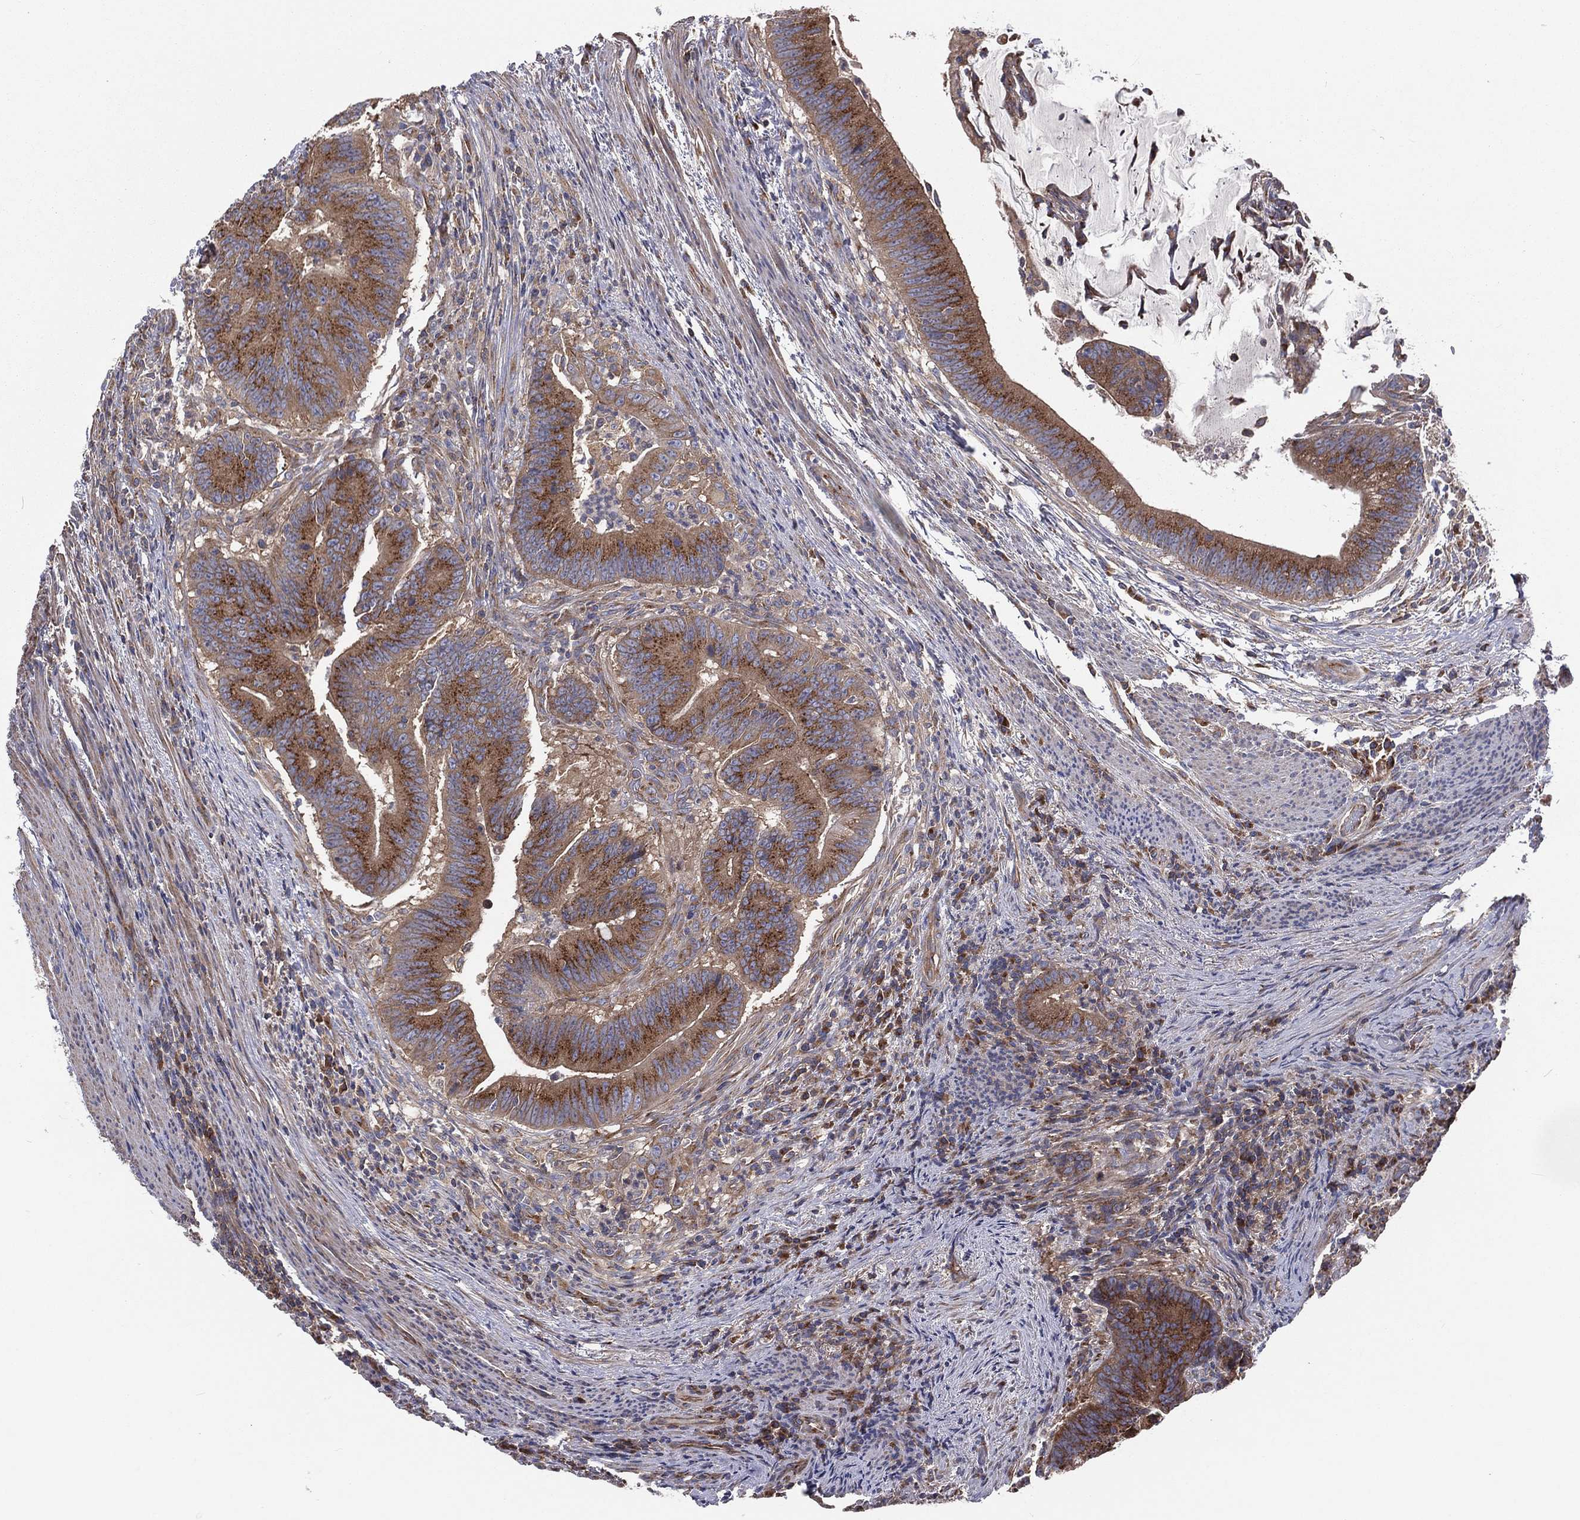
{"staining": {"intensity": "strong", "quantity": "25%-75%", "location": "cytoplasmic/membranous"}, "tissue": "colorectal cancer", "cell_type": "Tumor cells", "image_type": "cancer", "snomed": [{"axis": "morphology", "description": "Adenocarcinoma, NOS"}, {"axis": "topography", "description": "Colon"}], "caption": "This photomicrograph demonstrates colorectal cancer stained with immunohistochemistry to label a protein in brown. The cytoplasmic/membranous of tumor cells show strong positivity for the protein. Nuclei are counter-stained blue.", "gene": "EIF2B5", "patient": {"sex": "female", "age": 87}}